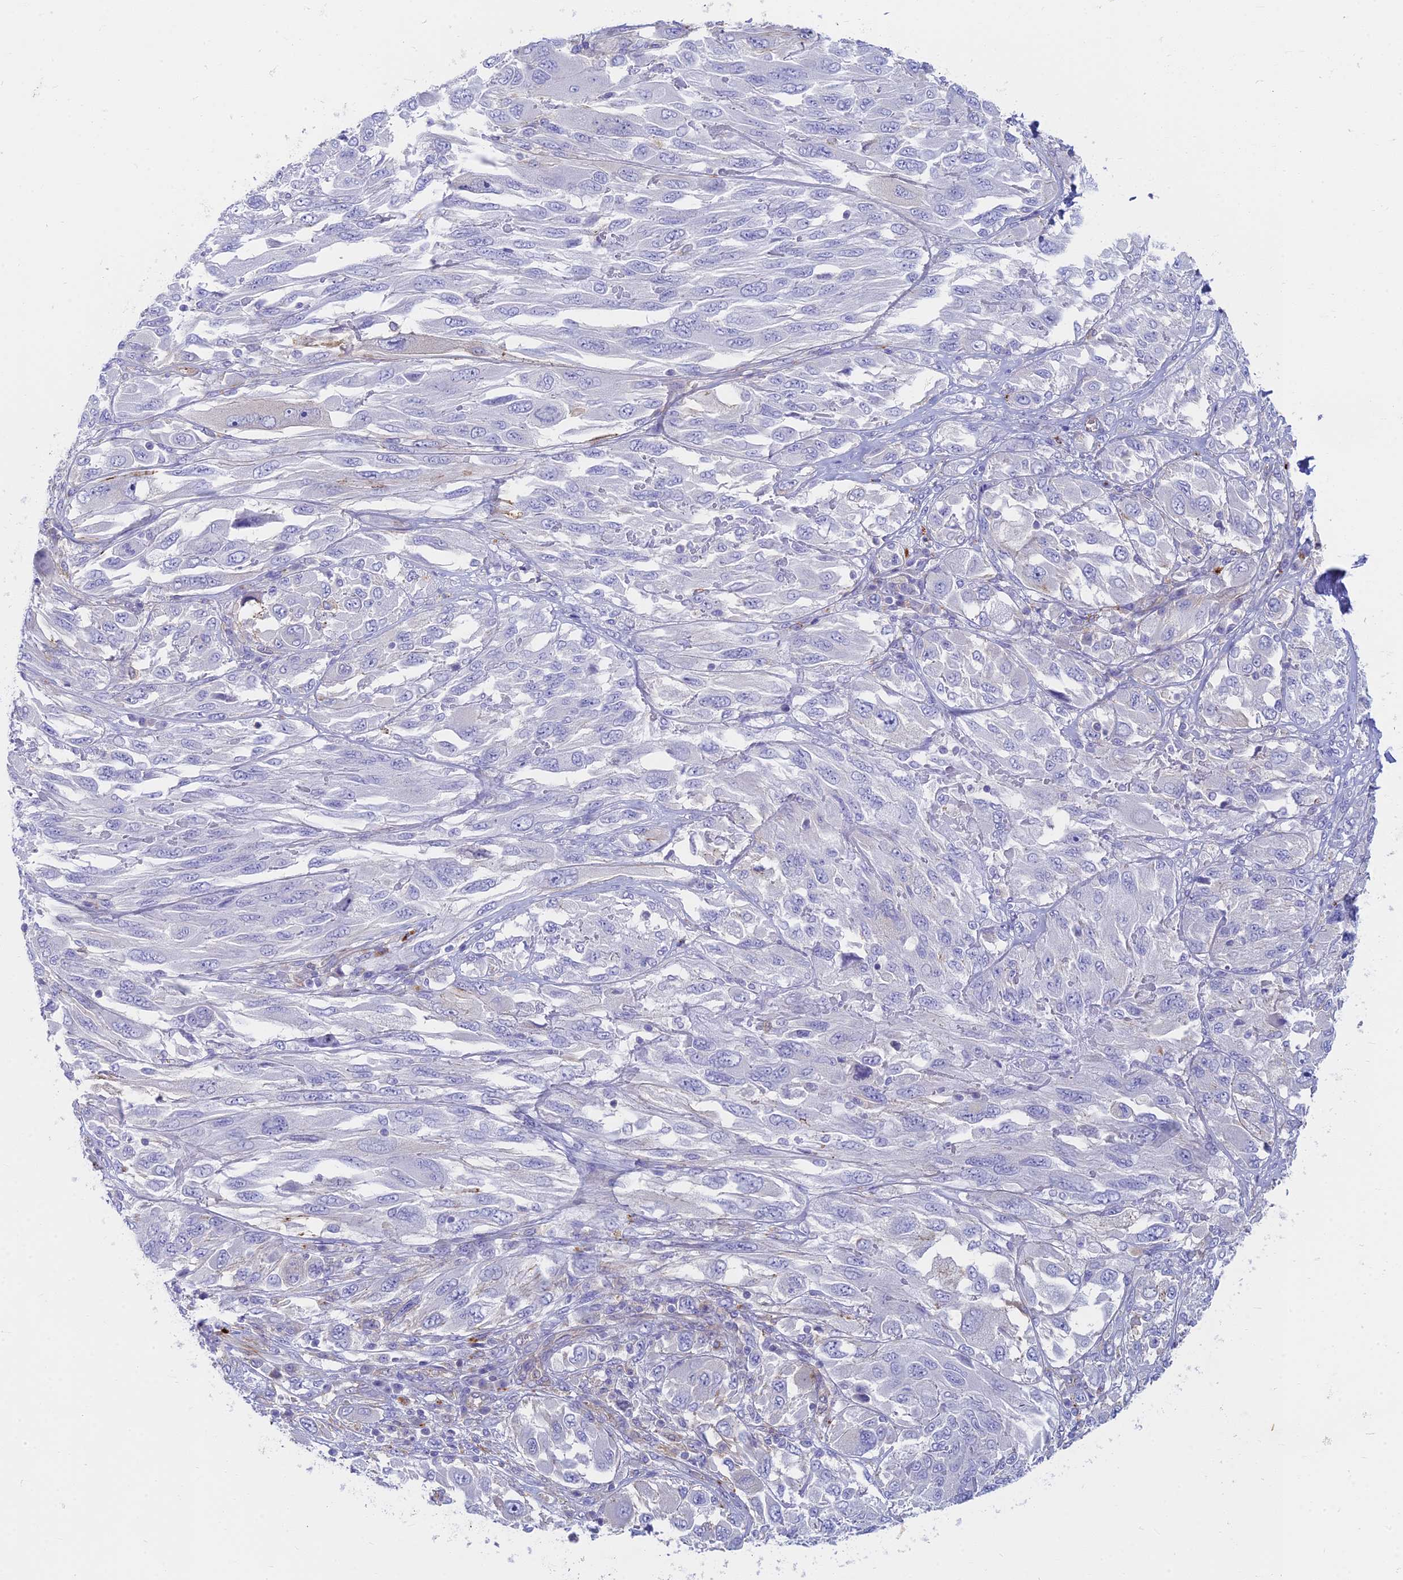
{"staining": {"intensity": "negative", "quantity": "none", "location": "none"}, "tissue": "melanoma", "cell_type": "Tumor cells", "image_type": "cancer", "snomed": [{"axis": "morphology", "description": "Malignant melanoma, NOS"}, {"axis": "topography", "description": "Skin"}], "caption": "Immunohistochemical staining of melanoma demonstrates no significant staining in tumor cells.", "gene": "STRN4", "patient": {"sex": "female", "age": 91}}